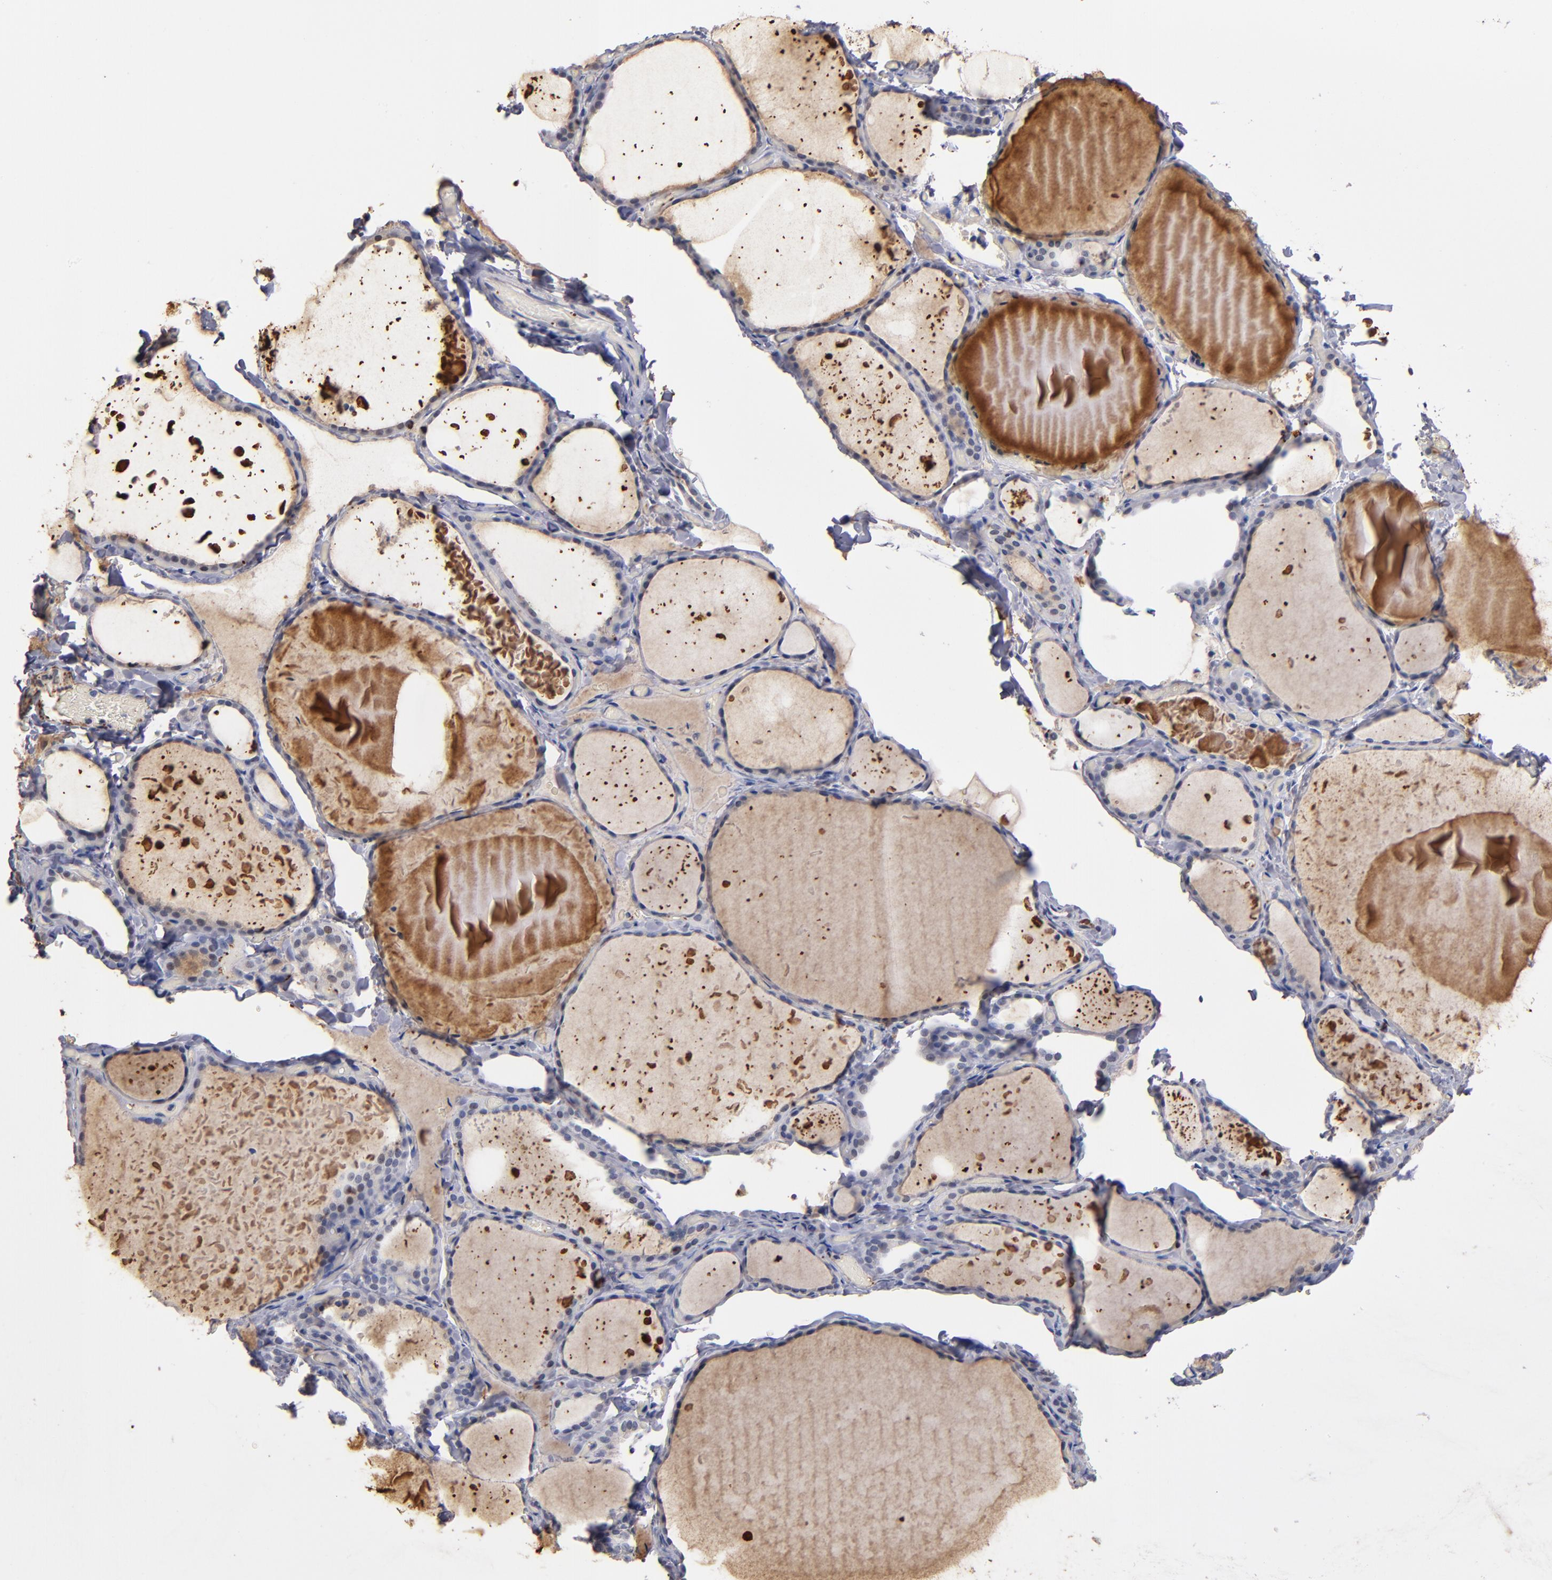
{"staining": {"intensity": "weak", "quantity": "25%-75%", "location": "cytoplasmic/membranous"}, "tissue": "thyroid gland", "cell_type": "Glandular cells", "image_type": "normal", "snomed": [{"axis": "morphology", "description": "Normal tissue, NOS"}, {"axis": "topography", "description": "Thyroid gland"}], "caption": "High-magnification brightfield microscopy of normal thyroid gland stained with DAB (brown) and counterstained with hematoxylin (blue). glandular cells exhibit weak cytoplasmic/membranous positivity is present in about25%-75% of cells.", "gene": "SELP", "patient": {"sex": "female", "age": 22}}